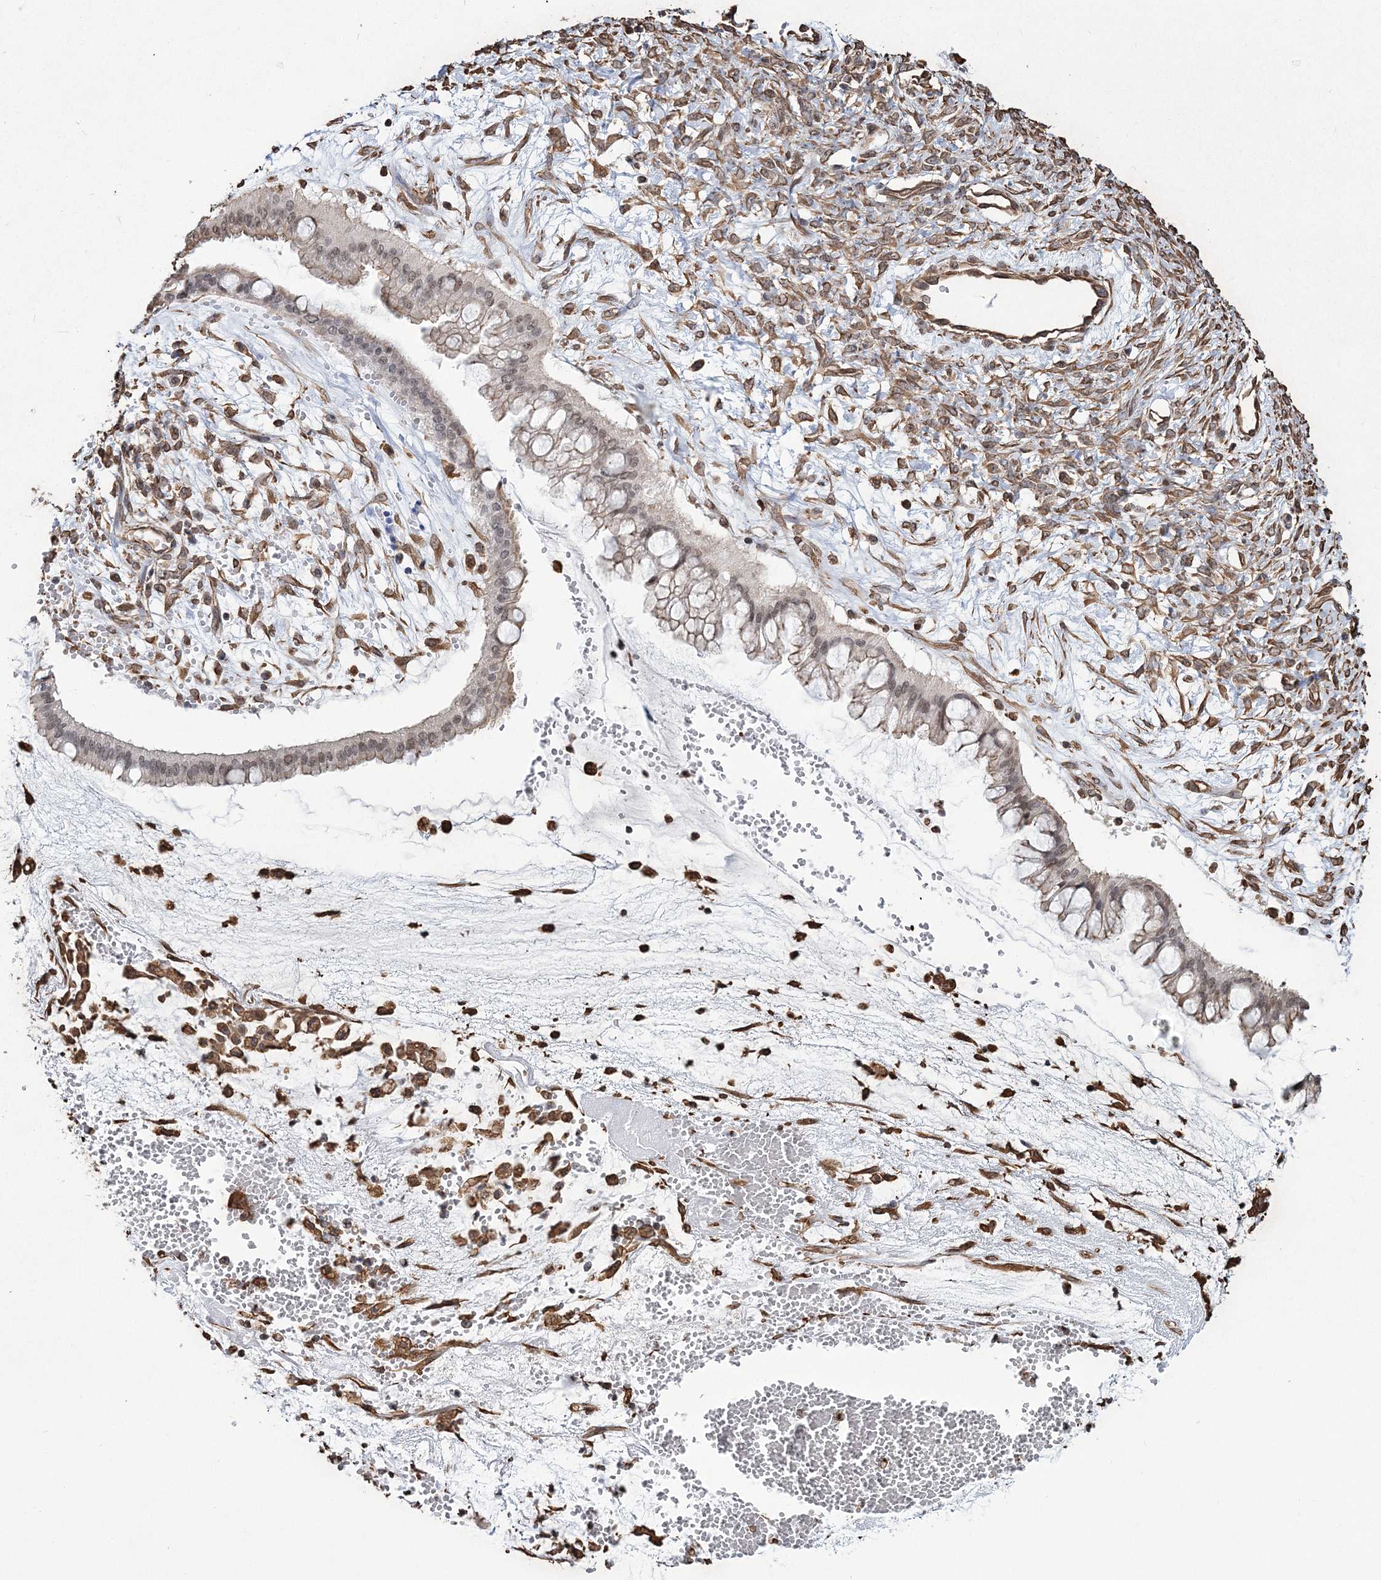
{"staining": {"intensity": "weak", "quantity": ">75%", "location": "nuclear"}, "tissue": "ovarian cancer", "cell_type": "Tumor cells", "image_type": "cancer", "snomed": [{"axis": "morphology", "description": "Cystadenocarcinoma, mucinous, NOS"}, {"axis": "topography", "description": "Ovary"}], "caption": "Human ovarian cancer stained with a protein marker displays weak staining in tumor cells.", "gene": "ATP11B", "patient": {"sex": "female", "age": 73}}